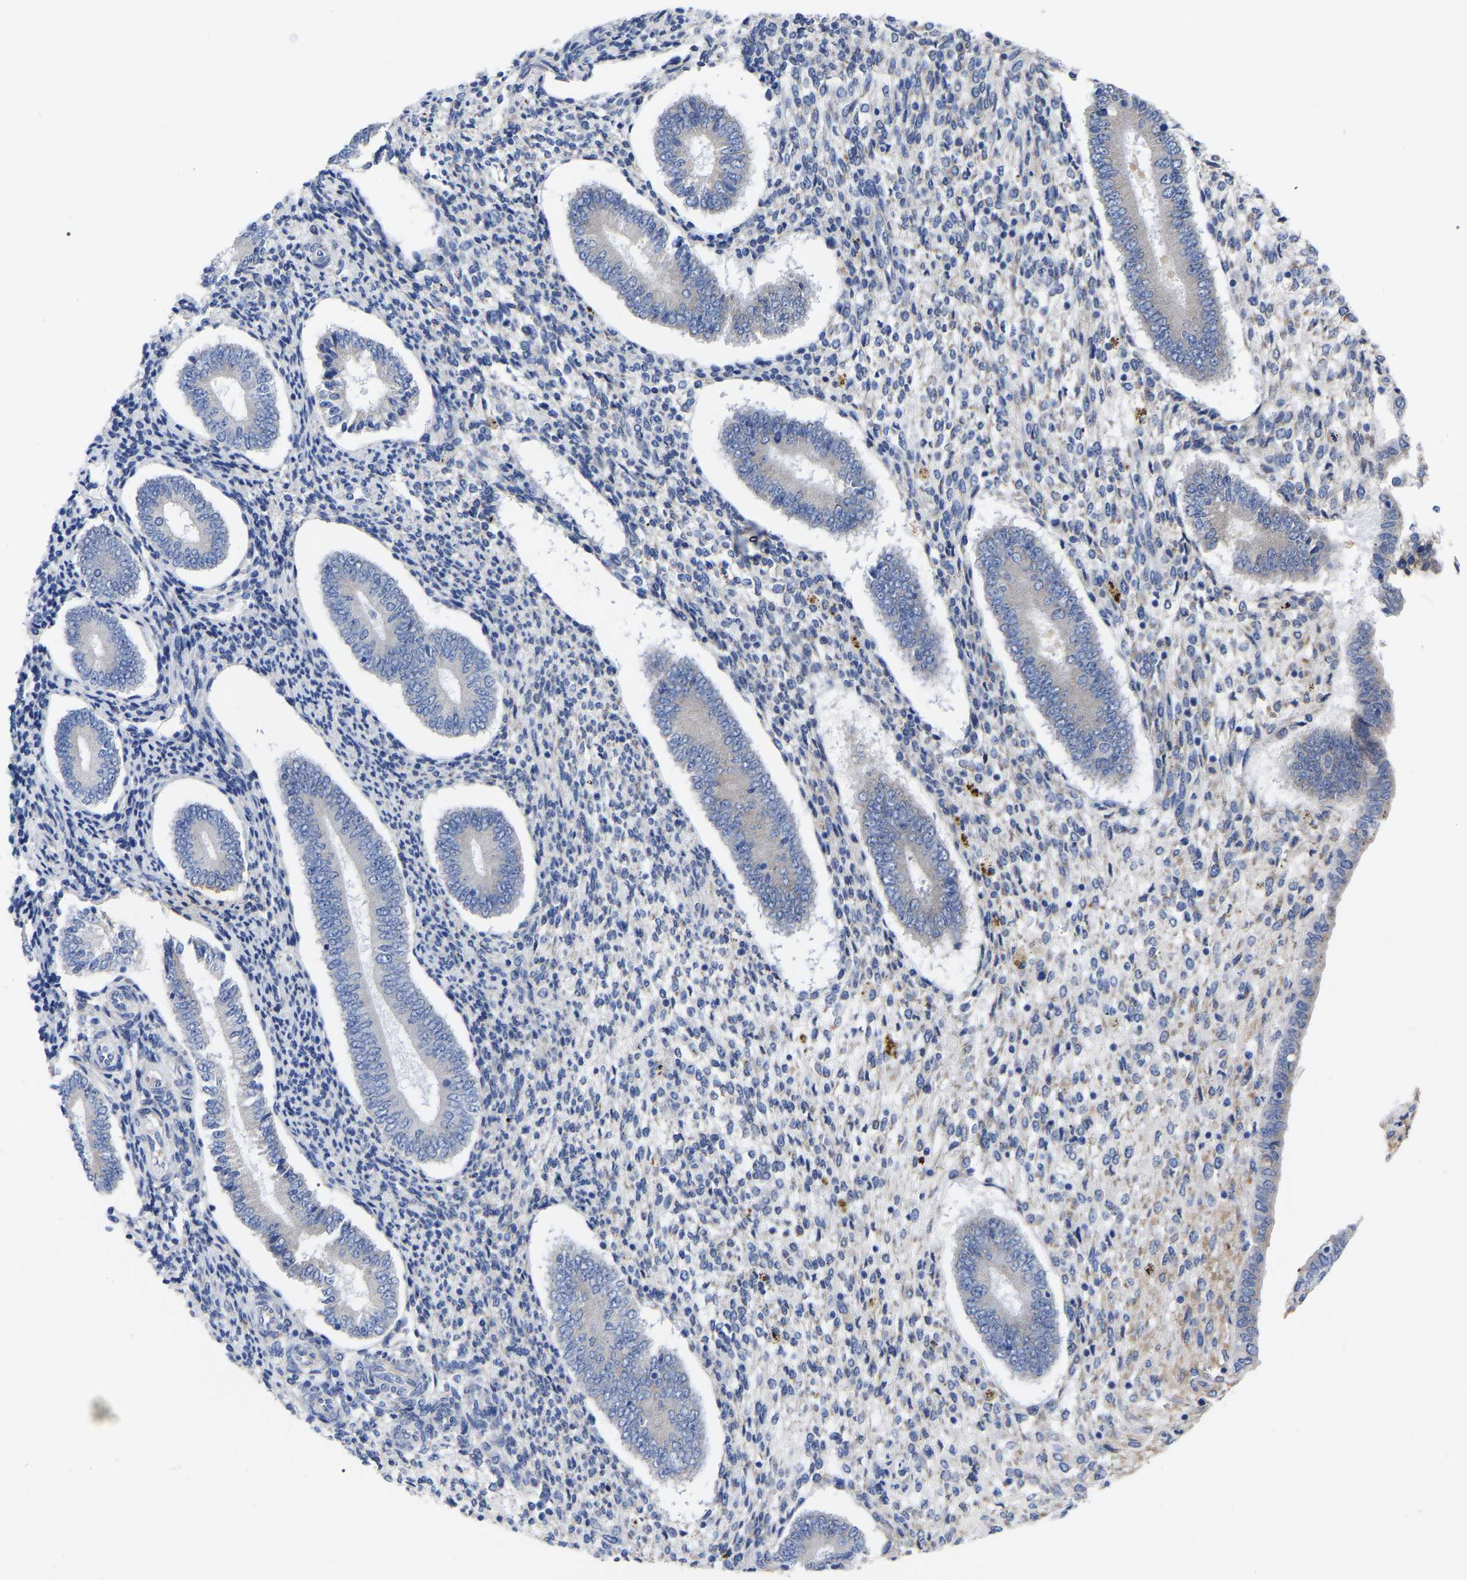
{"staining": {"intensity": "negative", "quantity": "none", "location": "none"}, "tissue": "endometrium", "cell_type": "Cells in endometrial stroma", "image_type": "normal", "snomed": [{"axis": "morphology", "description": "Normal tissue, NOS"}, {"axis": "topography", "description": "Endometrium"}], "caption": "IHC of unremarkable human endometrium exhibits no expression in cells in endometrial stroma.", "gene": "GDF3", "patient": {"sex": "female", "age": 42}}